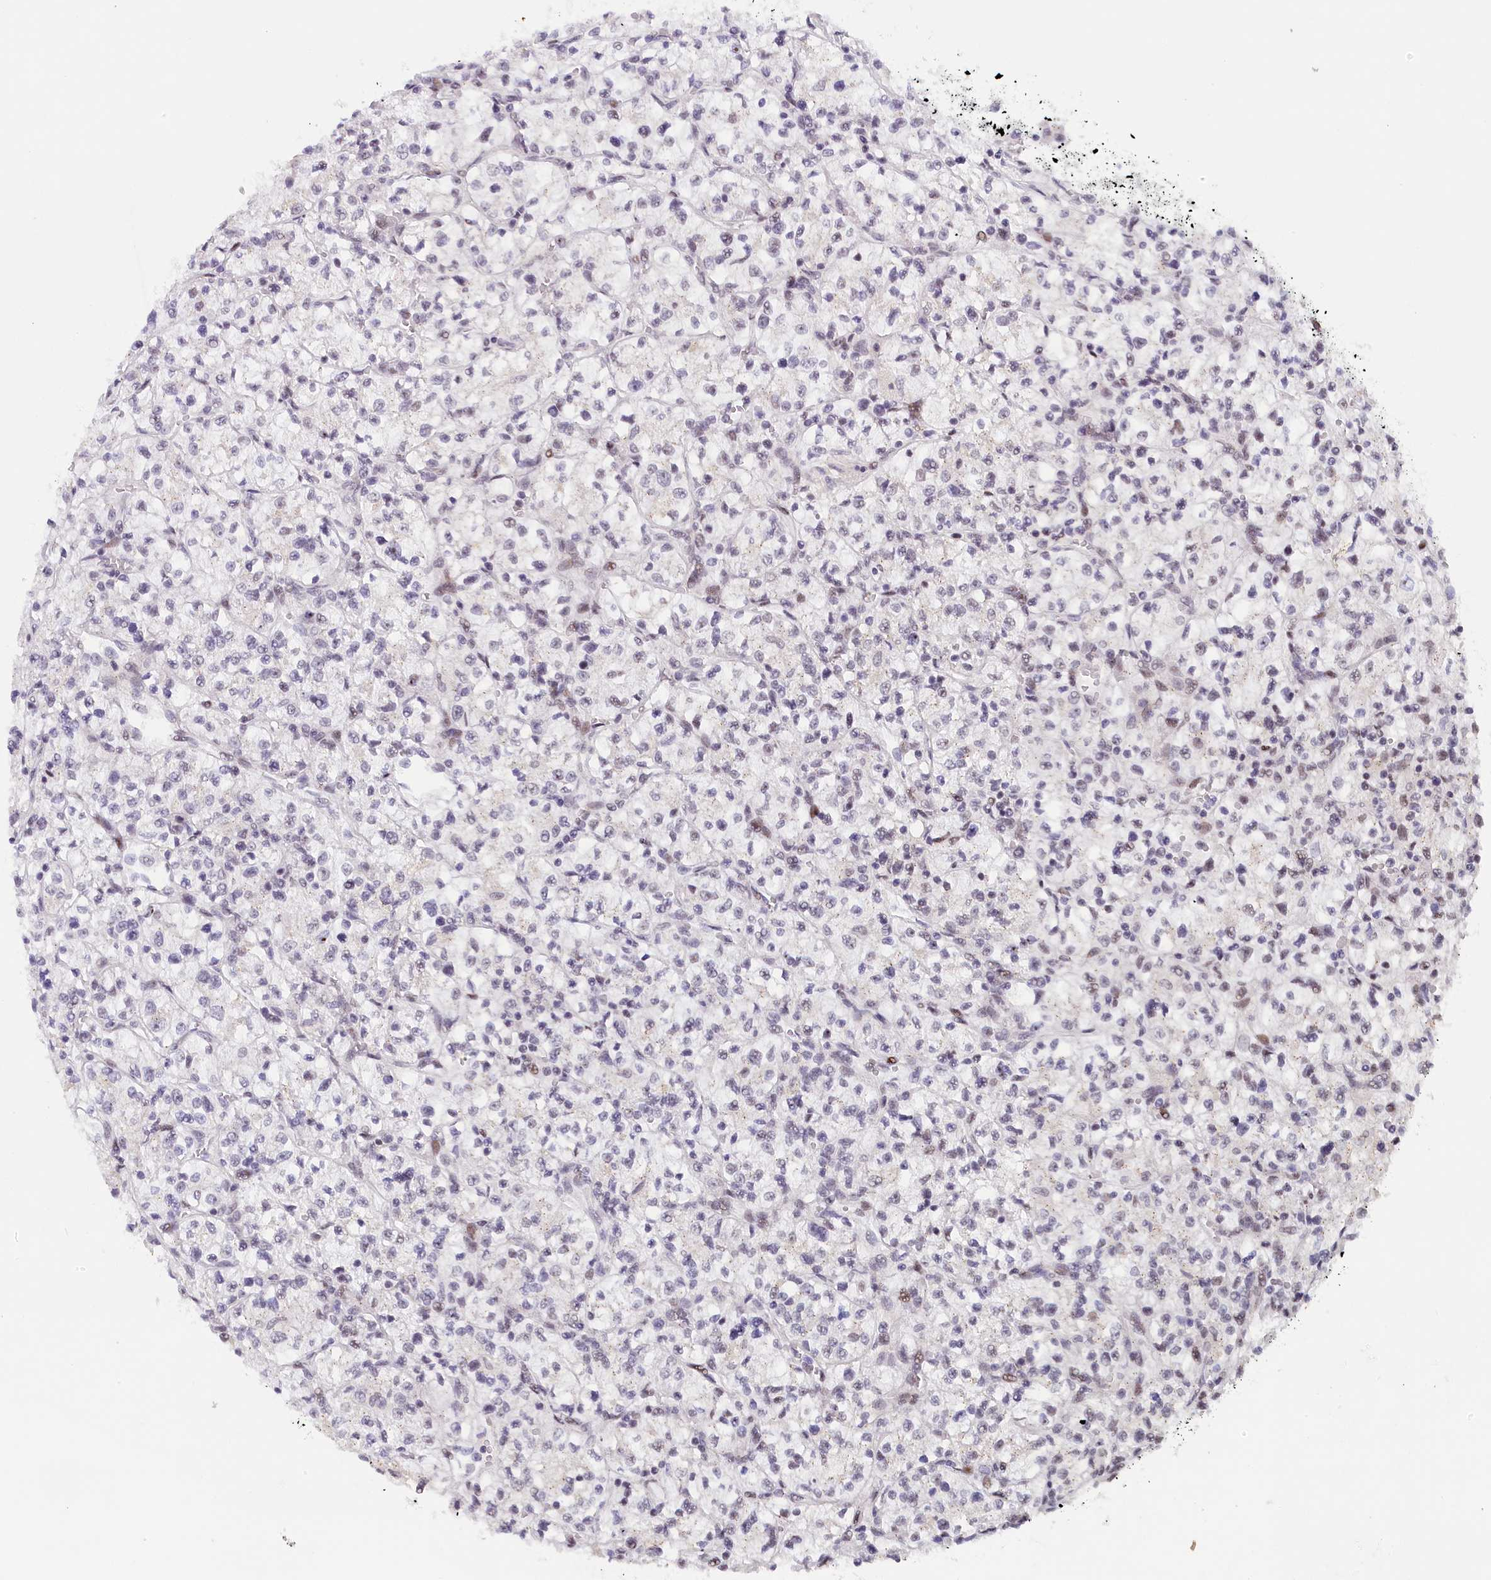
{"staining": {"intensity": "negative", "quantity": "none", "location": "none"}, "tissue": "renal cancer", "cell_type": "Tumor cells", "image_type": "cancer", "snomed": [{"axis": "morphology", "description": "Adenocarcinoma, NOS"}, {"axis": "topography", "description": "Kidney"}], "caption": "This is an IHC micrograph of renal cancer (adenocarcinoma). There is no positivity in tumor cells.", "gene": "SEC31B", "patient": {"sex": "female", "age": 64}}